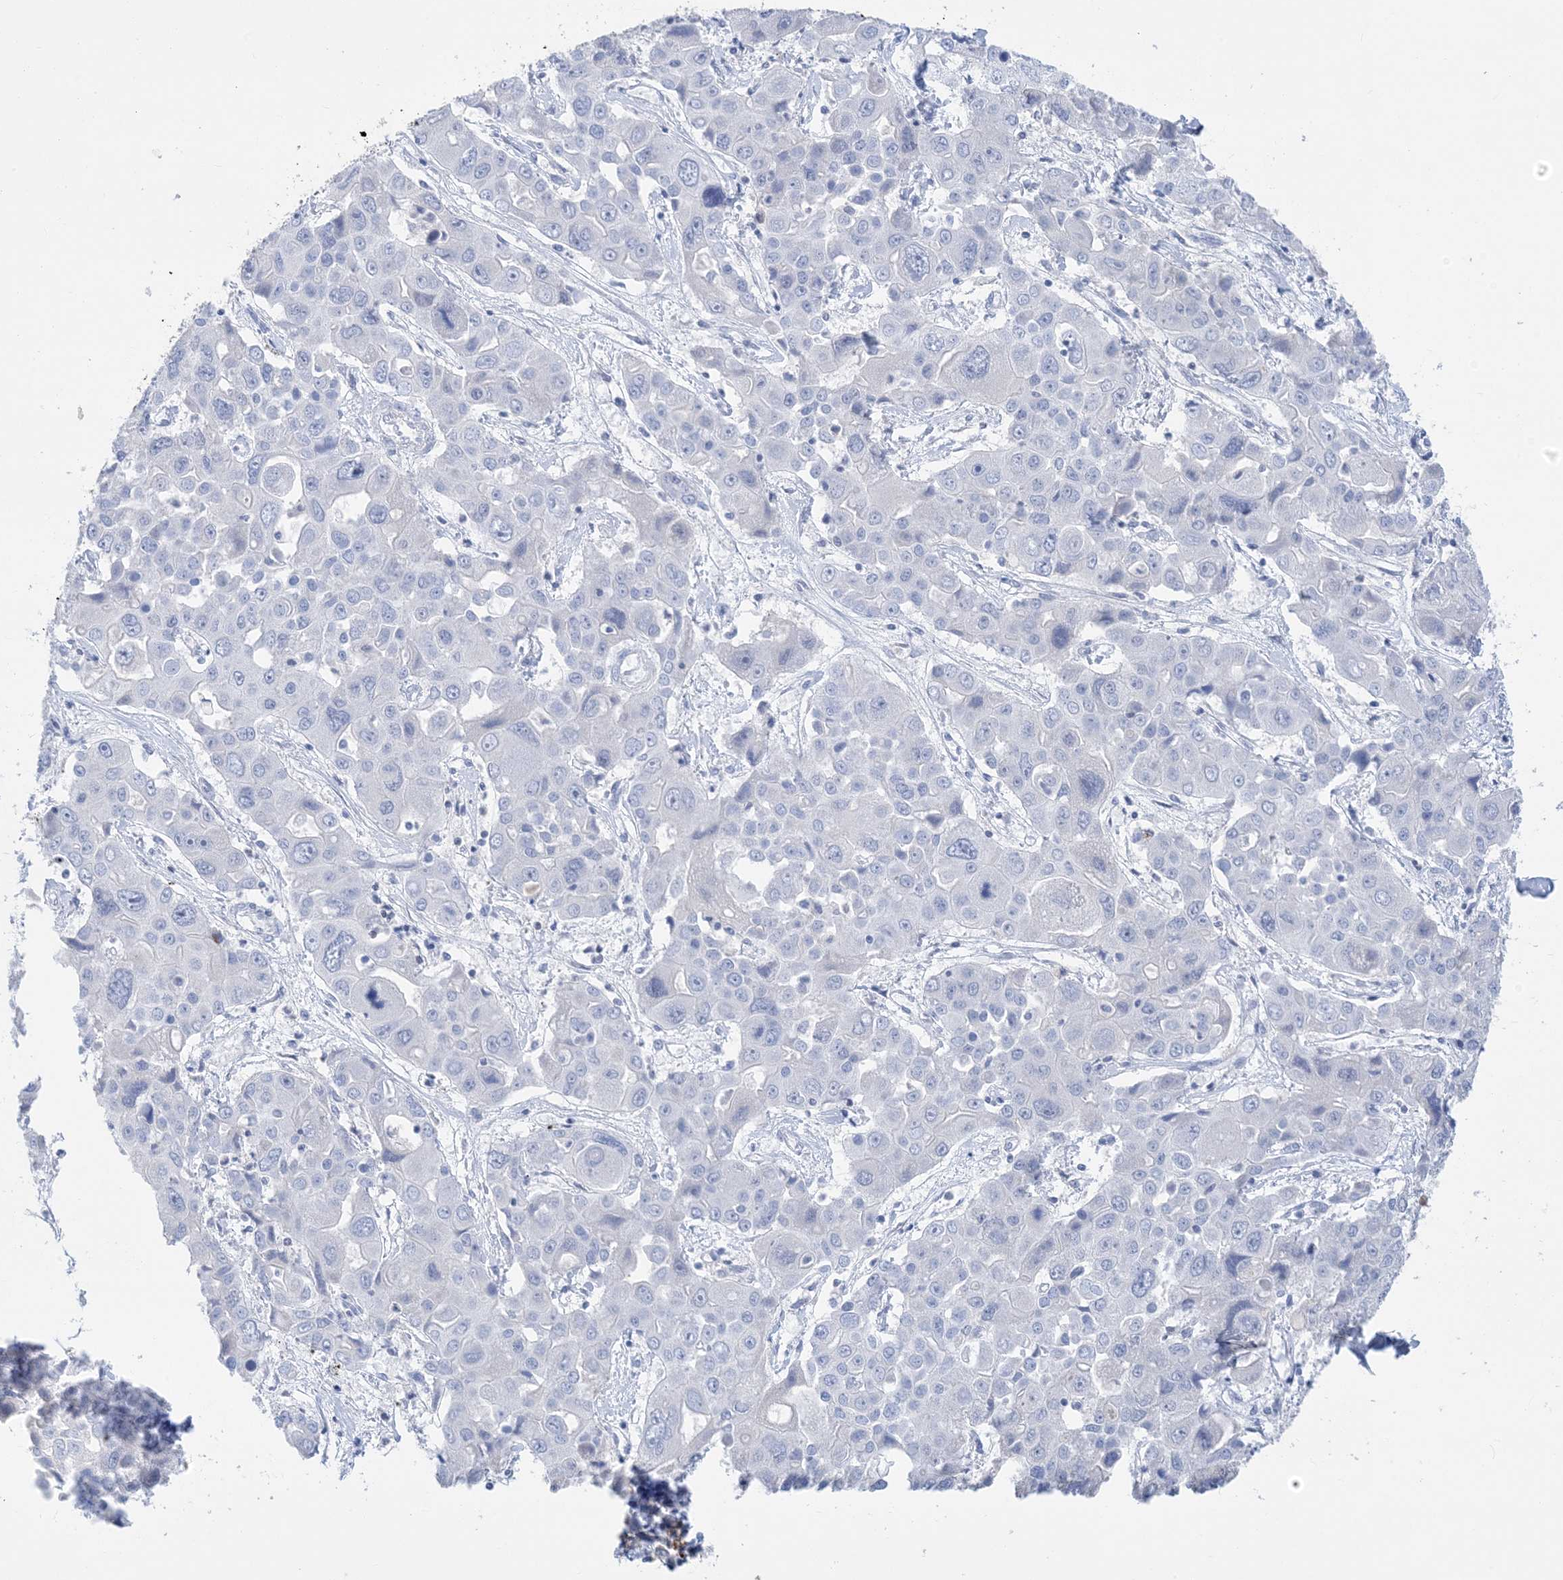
{"staining": {"intensity": "negative", "quantity": "none", "location": "none"}, "tissue": "liver cancer", "cell_type": "Tumor cells", "image_type": "cancer", "snomed": [{"axis": "morphology", "description": "Cholangiocarcinoma"}, {"axis": "topography", "description": "Liver"}], "caption": "DAB immunohistochemical staining of human liver cancer (cholangiocarcinoma) exhibits no significant positivity in tumor cells. (Brightfield microscopy of DAB (3,3'-diaminobenzidine) immunohistochemistry (IHC) at high magnification).", "gene": "SH3YL1", "patient": {"sex": "male", "age": 67}}